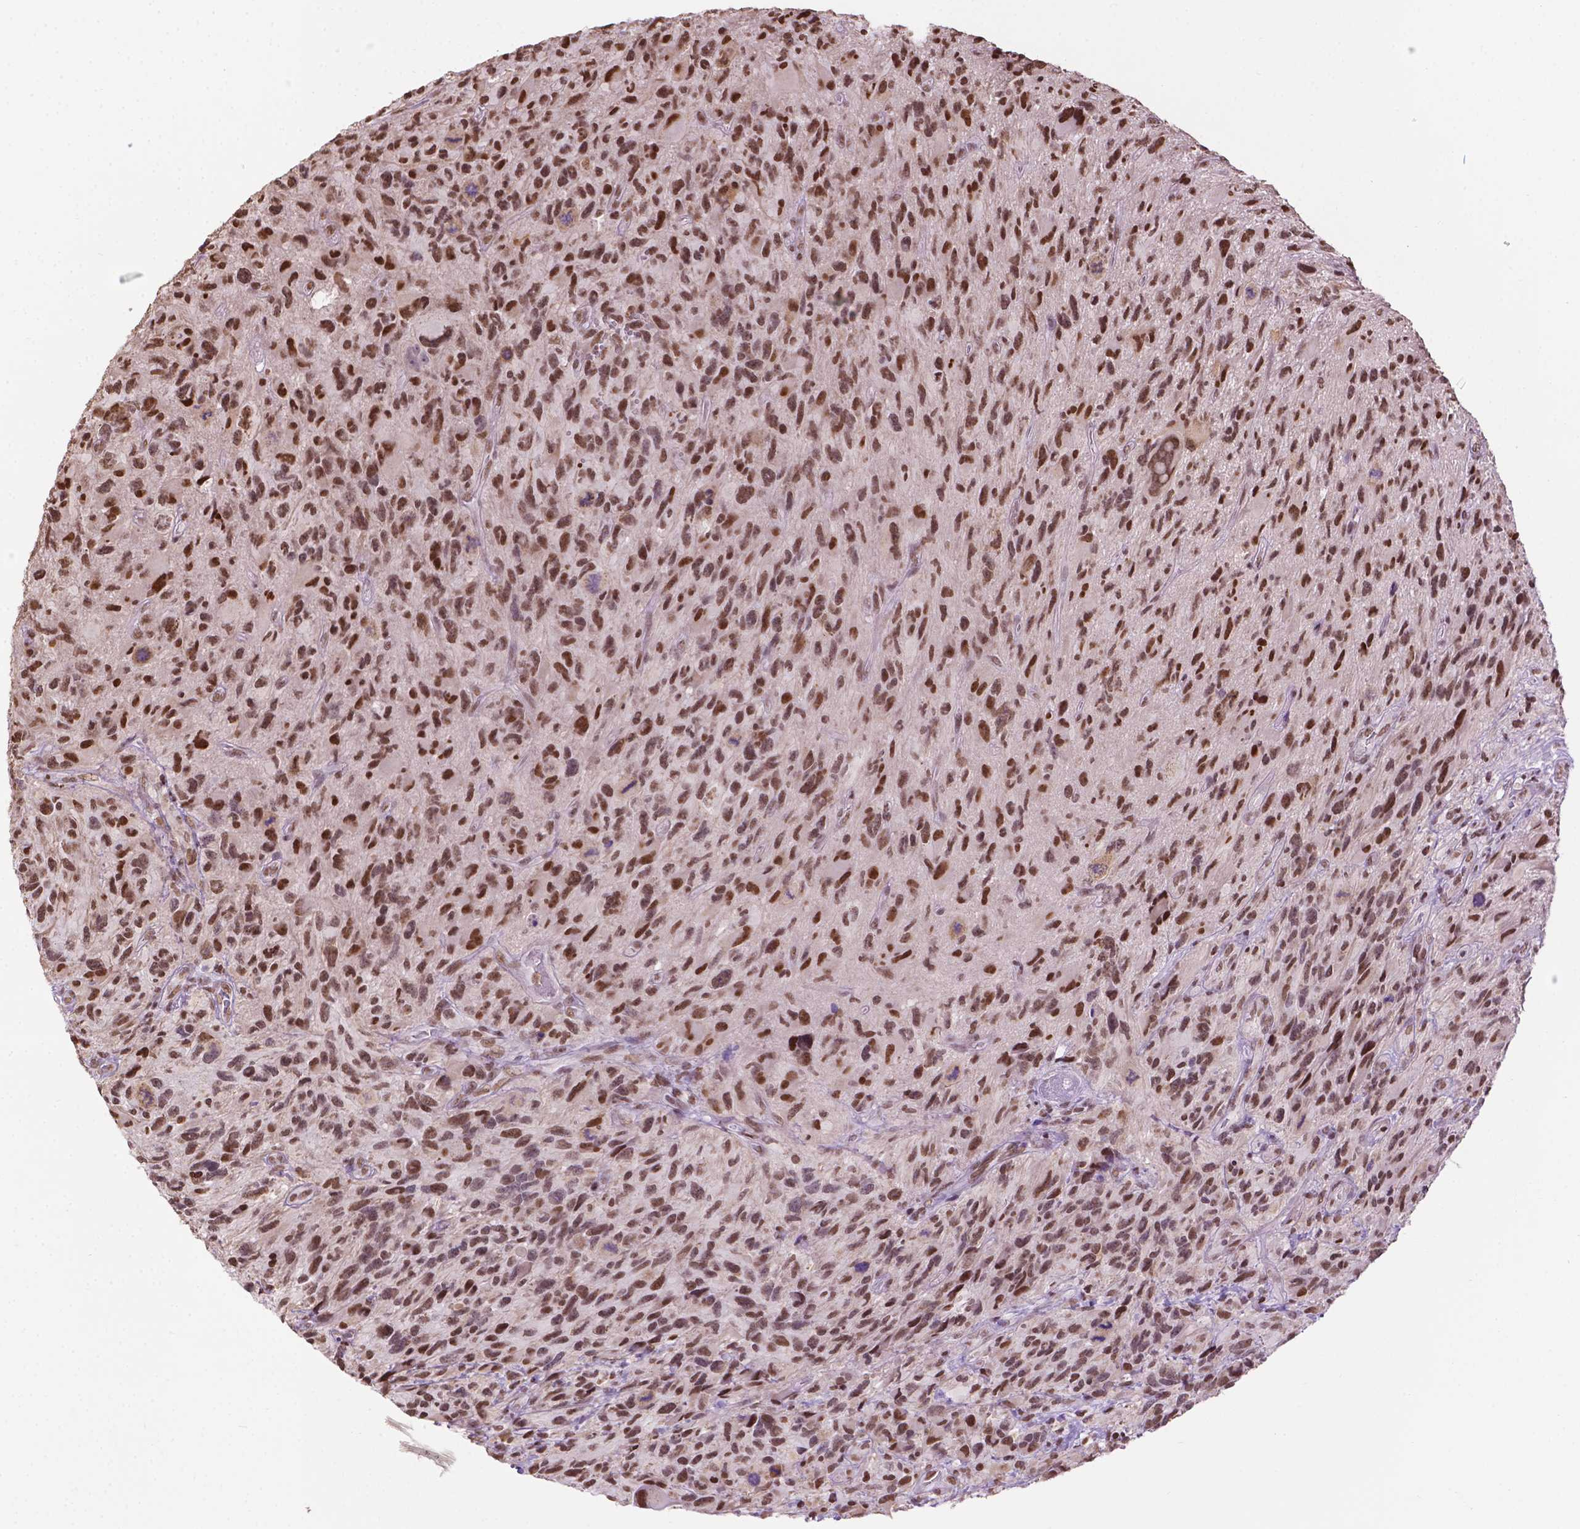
{"staining": {"intensity": "strong", "quantity": ">75%", "location": "nuclear"}, "tissue": "glioma", "cell_type": "Tumor cells", "image_type": "cancer", "snomed": [{"axis": "morphology", "description": "Glioma, malignant, NOS"}, {"axis": "morphology", "description": "Glioma, malignant, High grade"}, {"axis": "topography", "description": "Brain"}], "caption": "Immunohistochemical staining of human malignant glioma exhibits high levels of strong nuclear protein positivity in approximately >75% of tumor cells. (DAB IHC with brightfield microscopy, high magnification).", "gene": "COL23A1", "patient": {"sex": "female", "age": 71}}